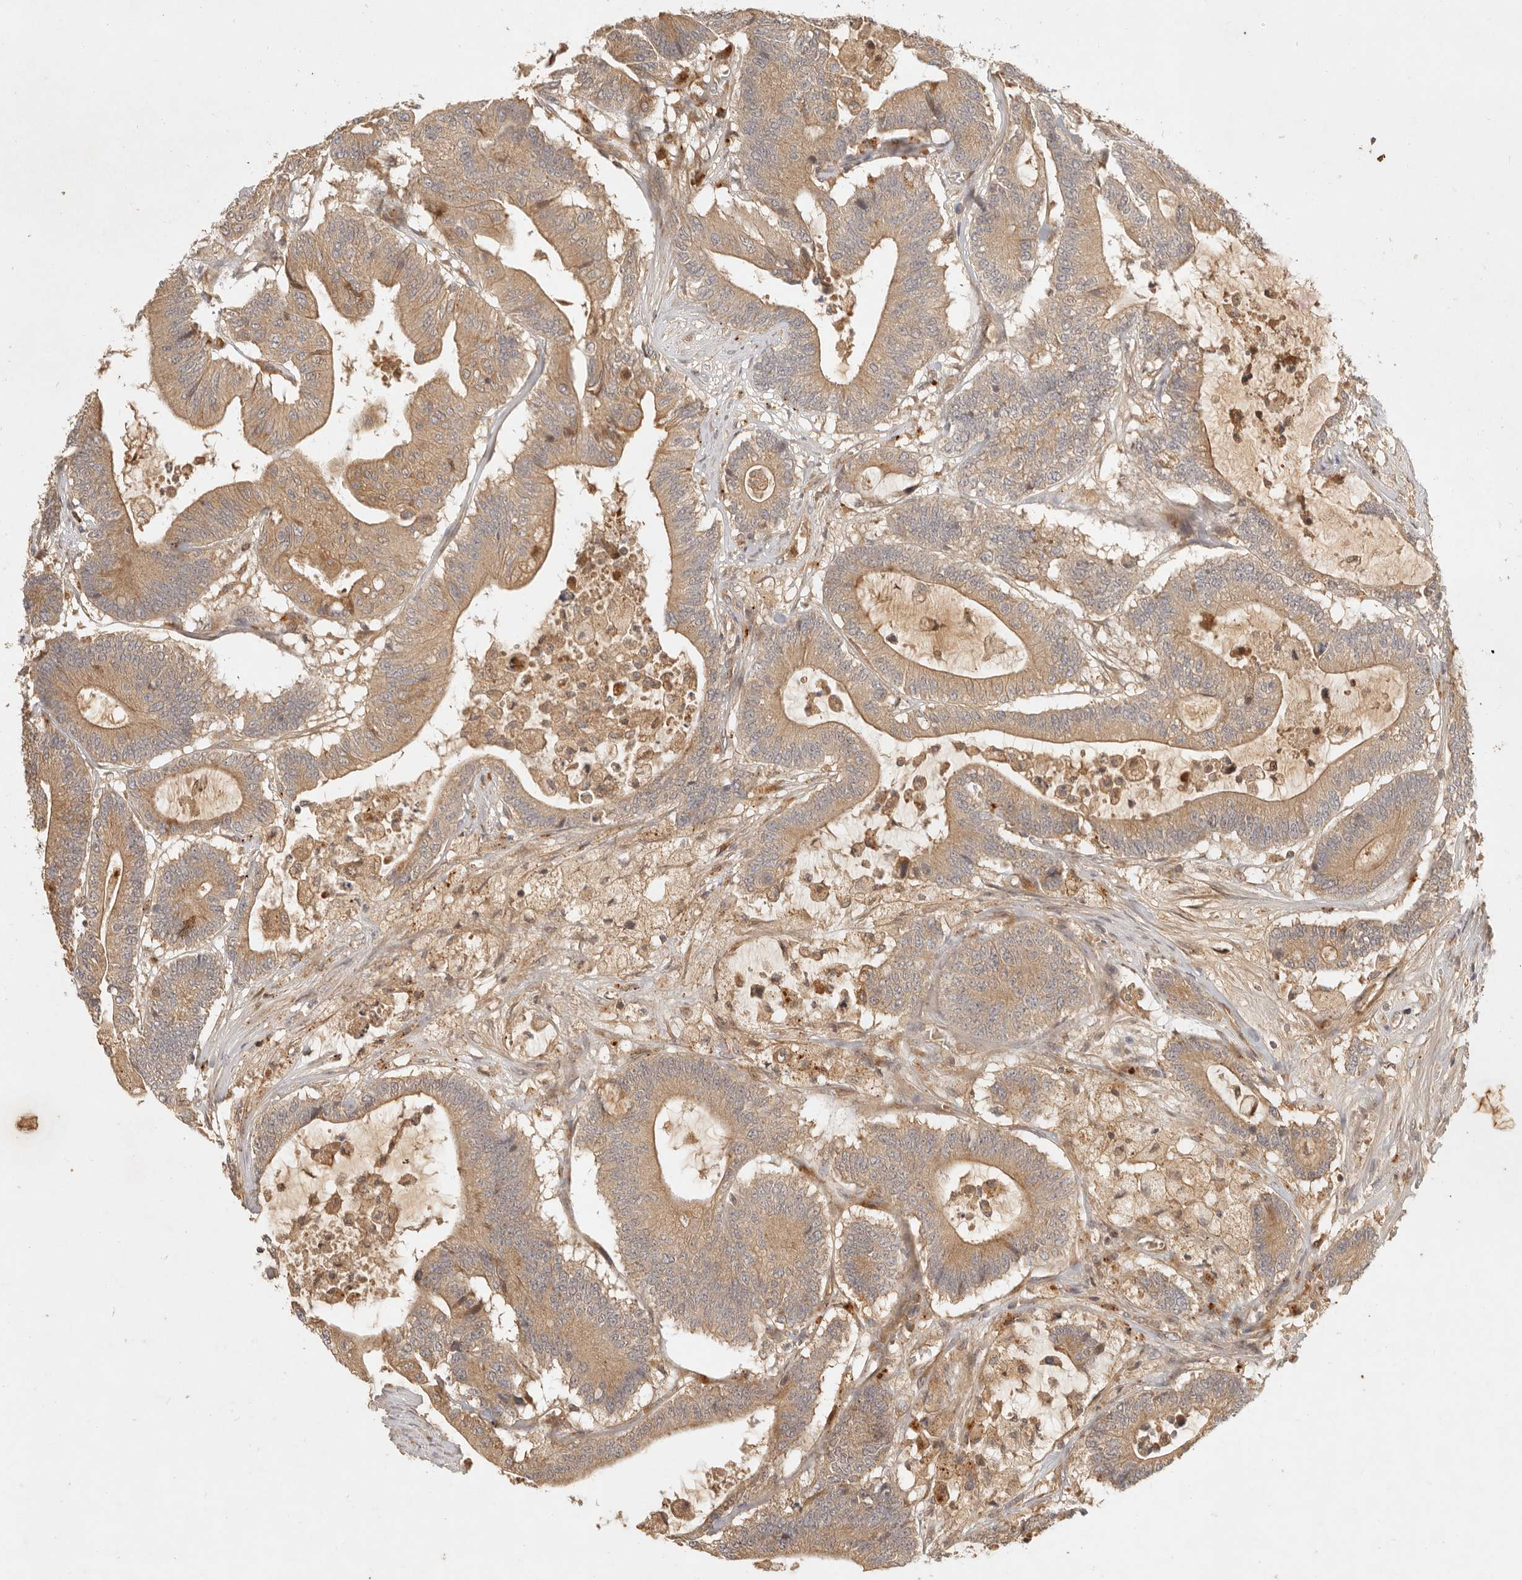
{"staining": {"intensity": "moderate", "quantity": ">75%", "location": "cytoplasmic/membranous"}, "tissue": "colorectal cancer", "cell_type": "Tumor cells", "image_type": "cancer", "snomed": [{"axis": "morphology", "description": "Adenocarcinoma, NOS"}, {"axis": "topography", "description": "Colon"}], "caption": "High-power microscopy captured an immunohistochemistry (IHC) micrograph of colorectal cancer (adenocarcinoma), revealing moderate cytoplasmic/membranous expression in about >75% of tumor cells. (DAB (3,3'-diaminobenzidine) = brown stain, brightfield microscopy at high magnification).", "gene": "ANKRD61", "patient": {"sex": "female", "age": 84}}